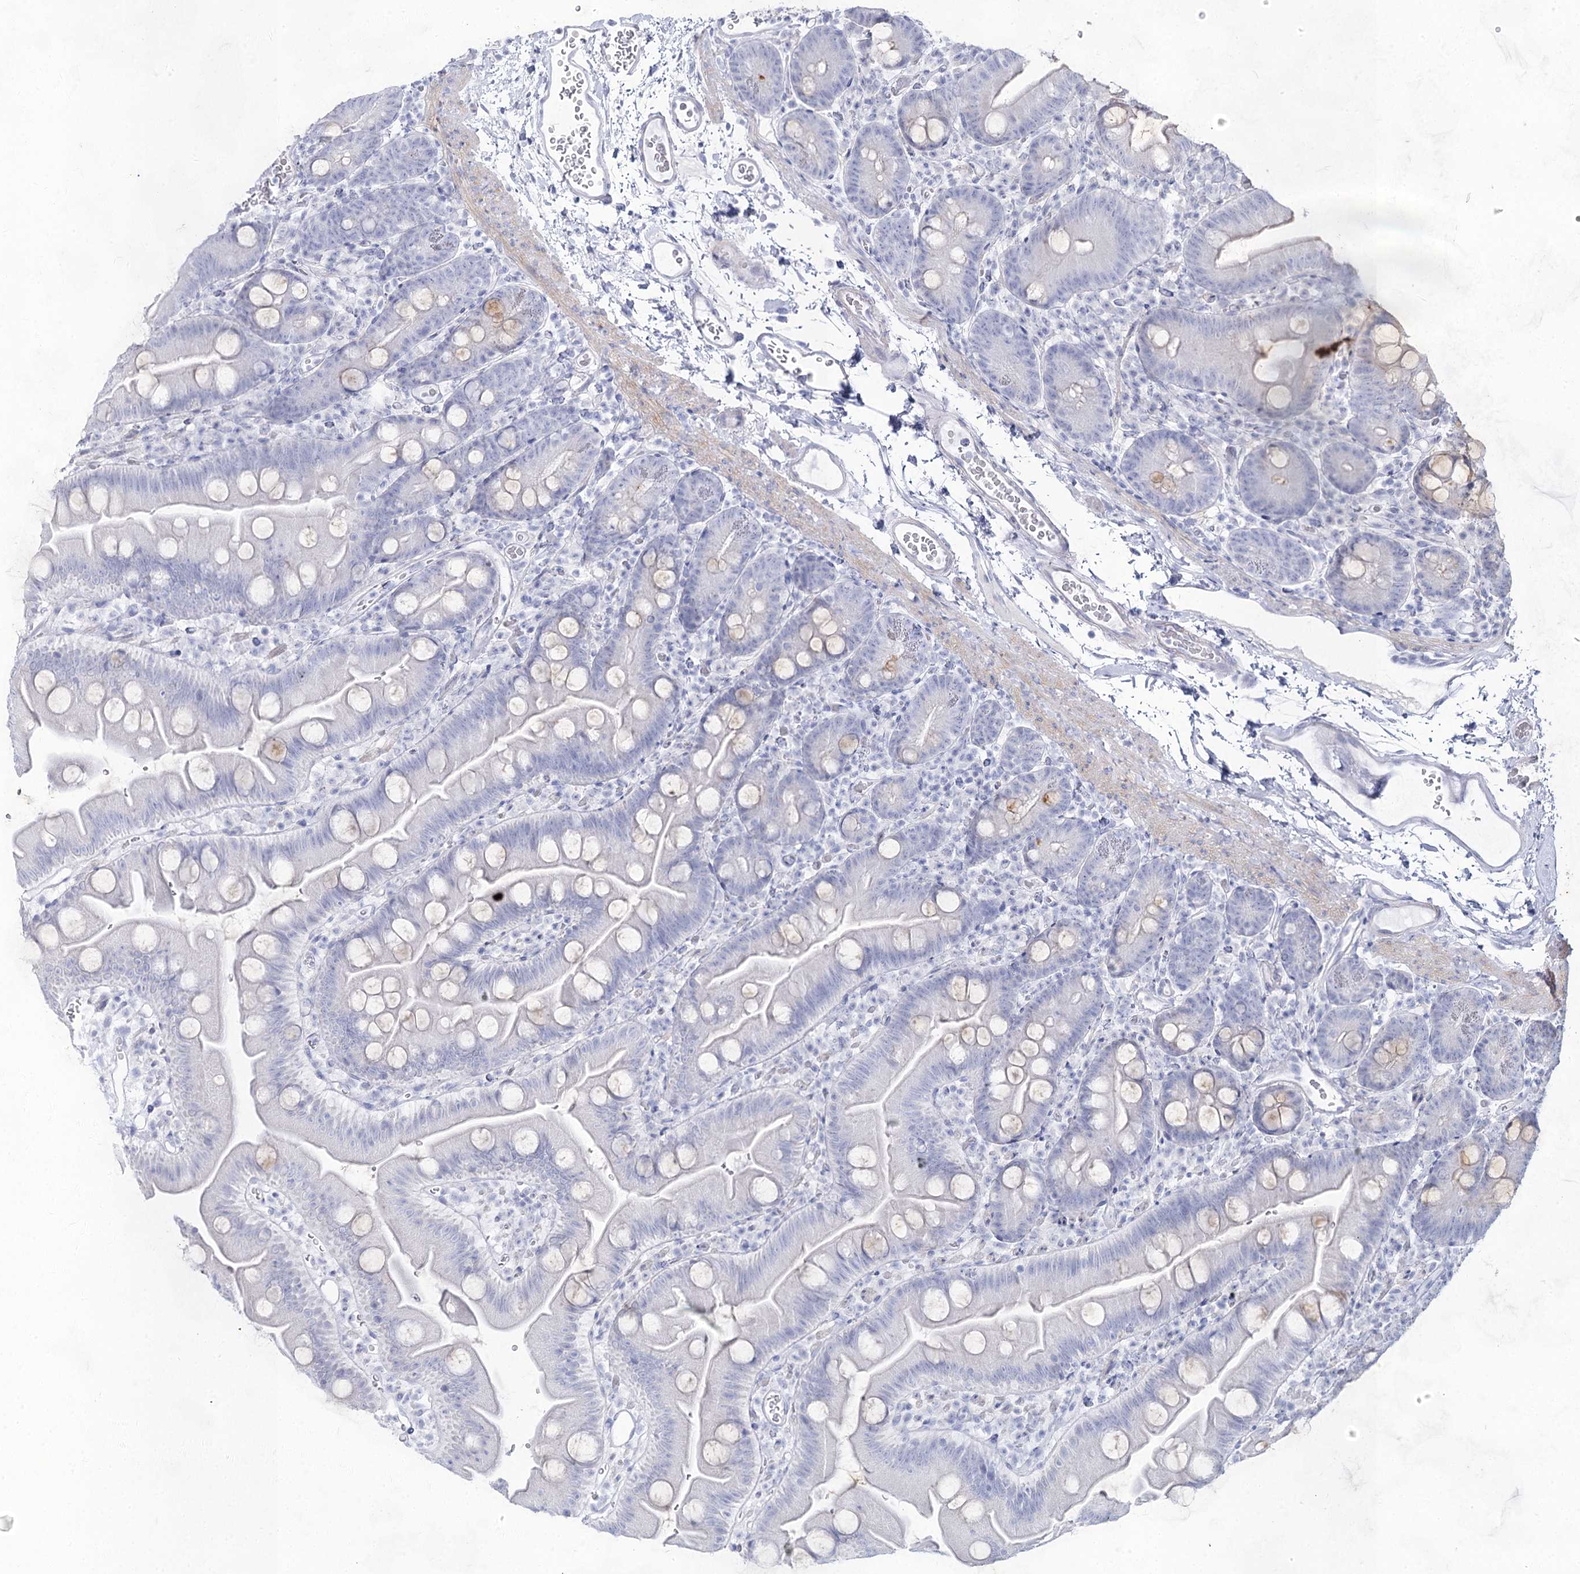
{"staining": {"intensity": "weak", "quantity": "<25%", "location": "cytoplasmic/membranous"}, "tissue": "small intestine", "cell_type": "Glandular cells", "image_type": "normal", "snomed": [{"axis": "morphology", "description": "Normal tissue, NOS"}, {"axis": "topography", "description": "Small intestine"}], "caption": "Immunohistochemistry micrograph of normal small intestine: small intestine stained with DAB demonstrates no significant protein expression in glandular cells.", "gene": "ACRV1", "patient": {"sex": "female", "age": 68}}